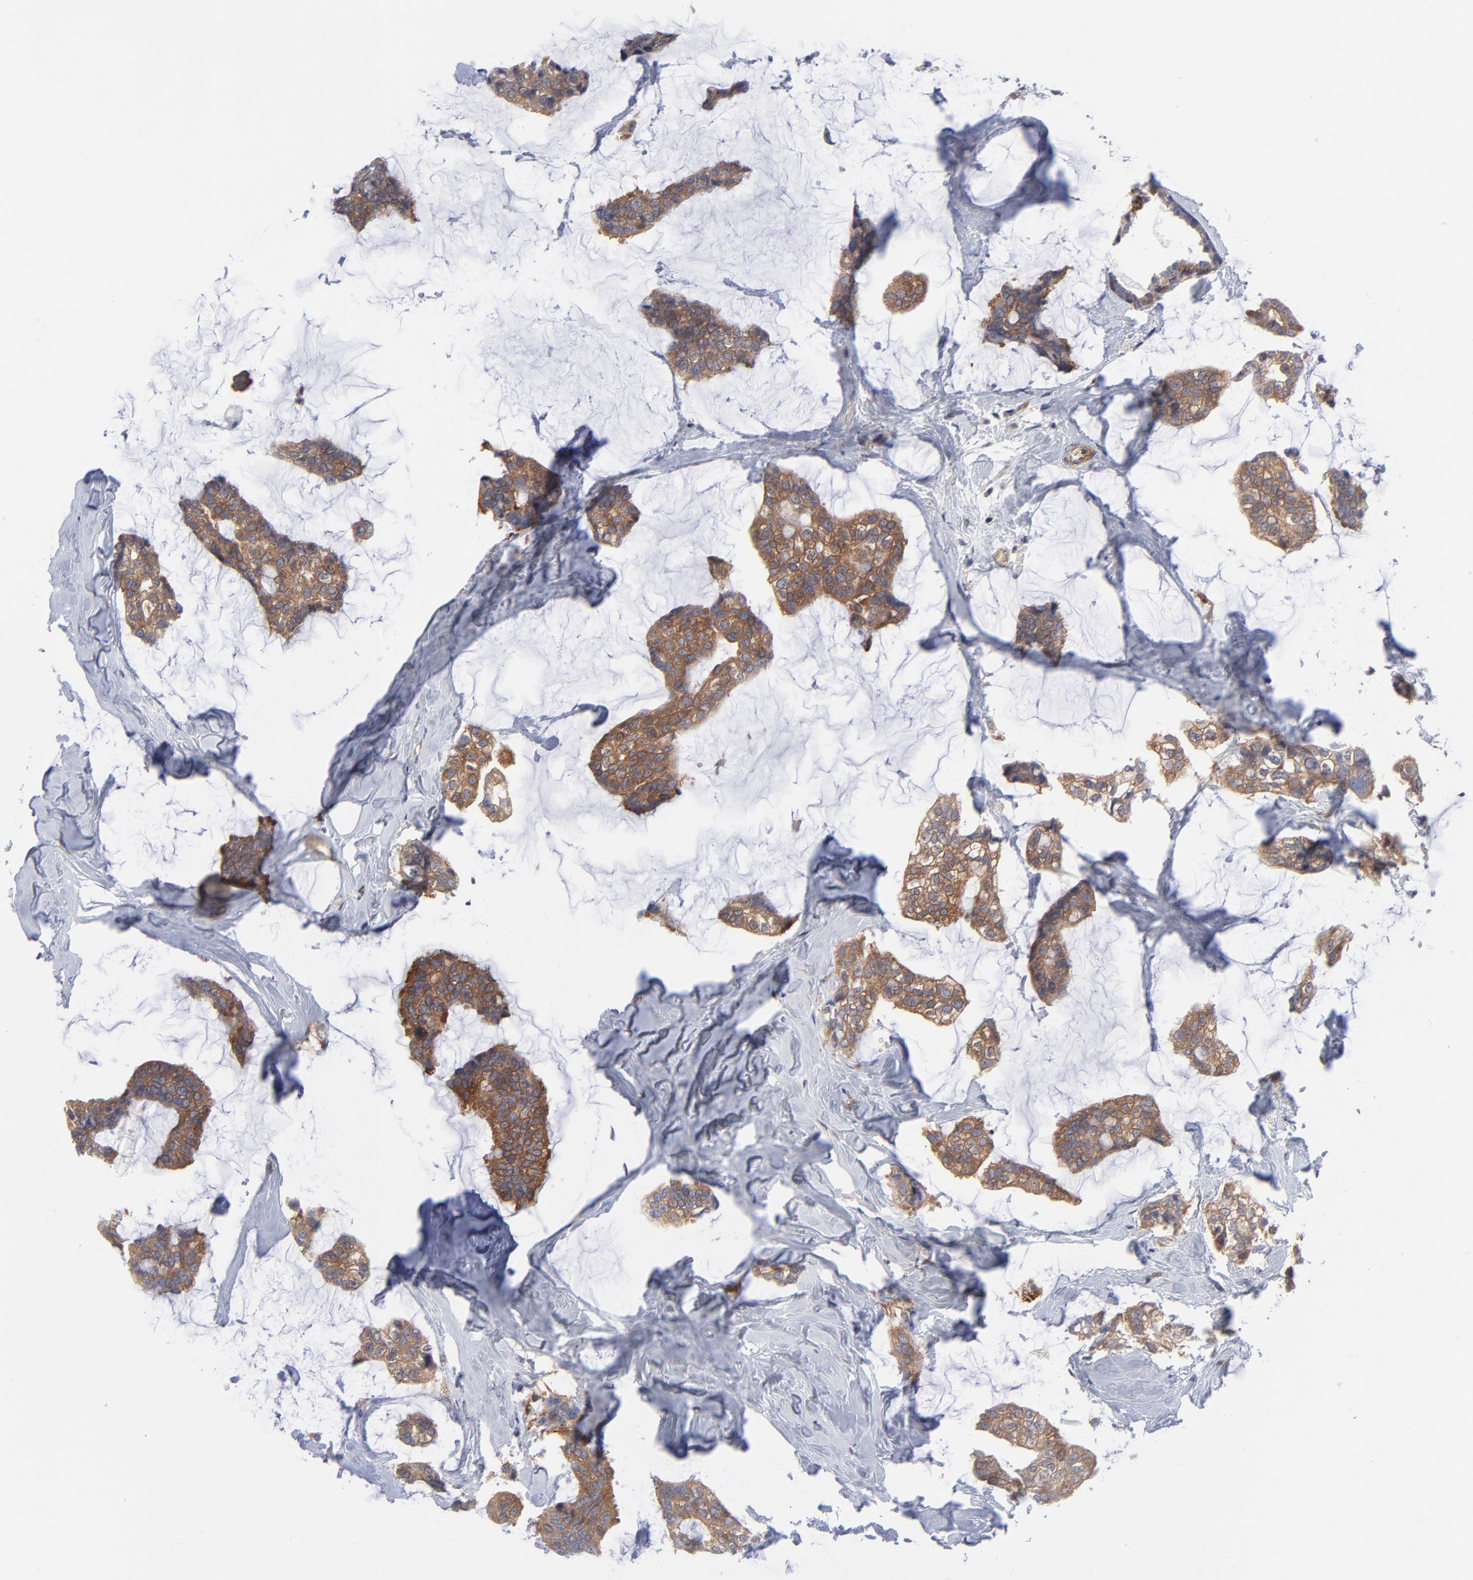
{"staining": {"intensity": "moderate", "quantity": ">75%", "location": "cytoplasmic/membranous"}, "tissue": "breast cancer", "cell_type": "Tumor cells", "image_type": "cancer", "snomed": [{"axis": "morphology", "description": "Duct carcinoma"}, {"axis": "topography", "description": "Breast"}], "caption": "DAB immunohistochemical staining of breast cancer (infiltrating ductal carcinoma) reveals moderate cytoplasmic/membranous protein staining in approximately >75% of tumor cells. The staining was performed using DAB to visualize the protein expression in brown, while the nuclei were stained in blue with hematoxylin (Magnification: 20x).", "gene": "NFKBIA", "patient": {"sex": "female", "age": 93}}